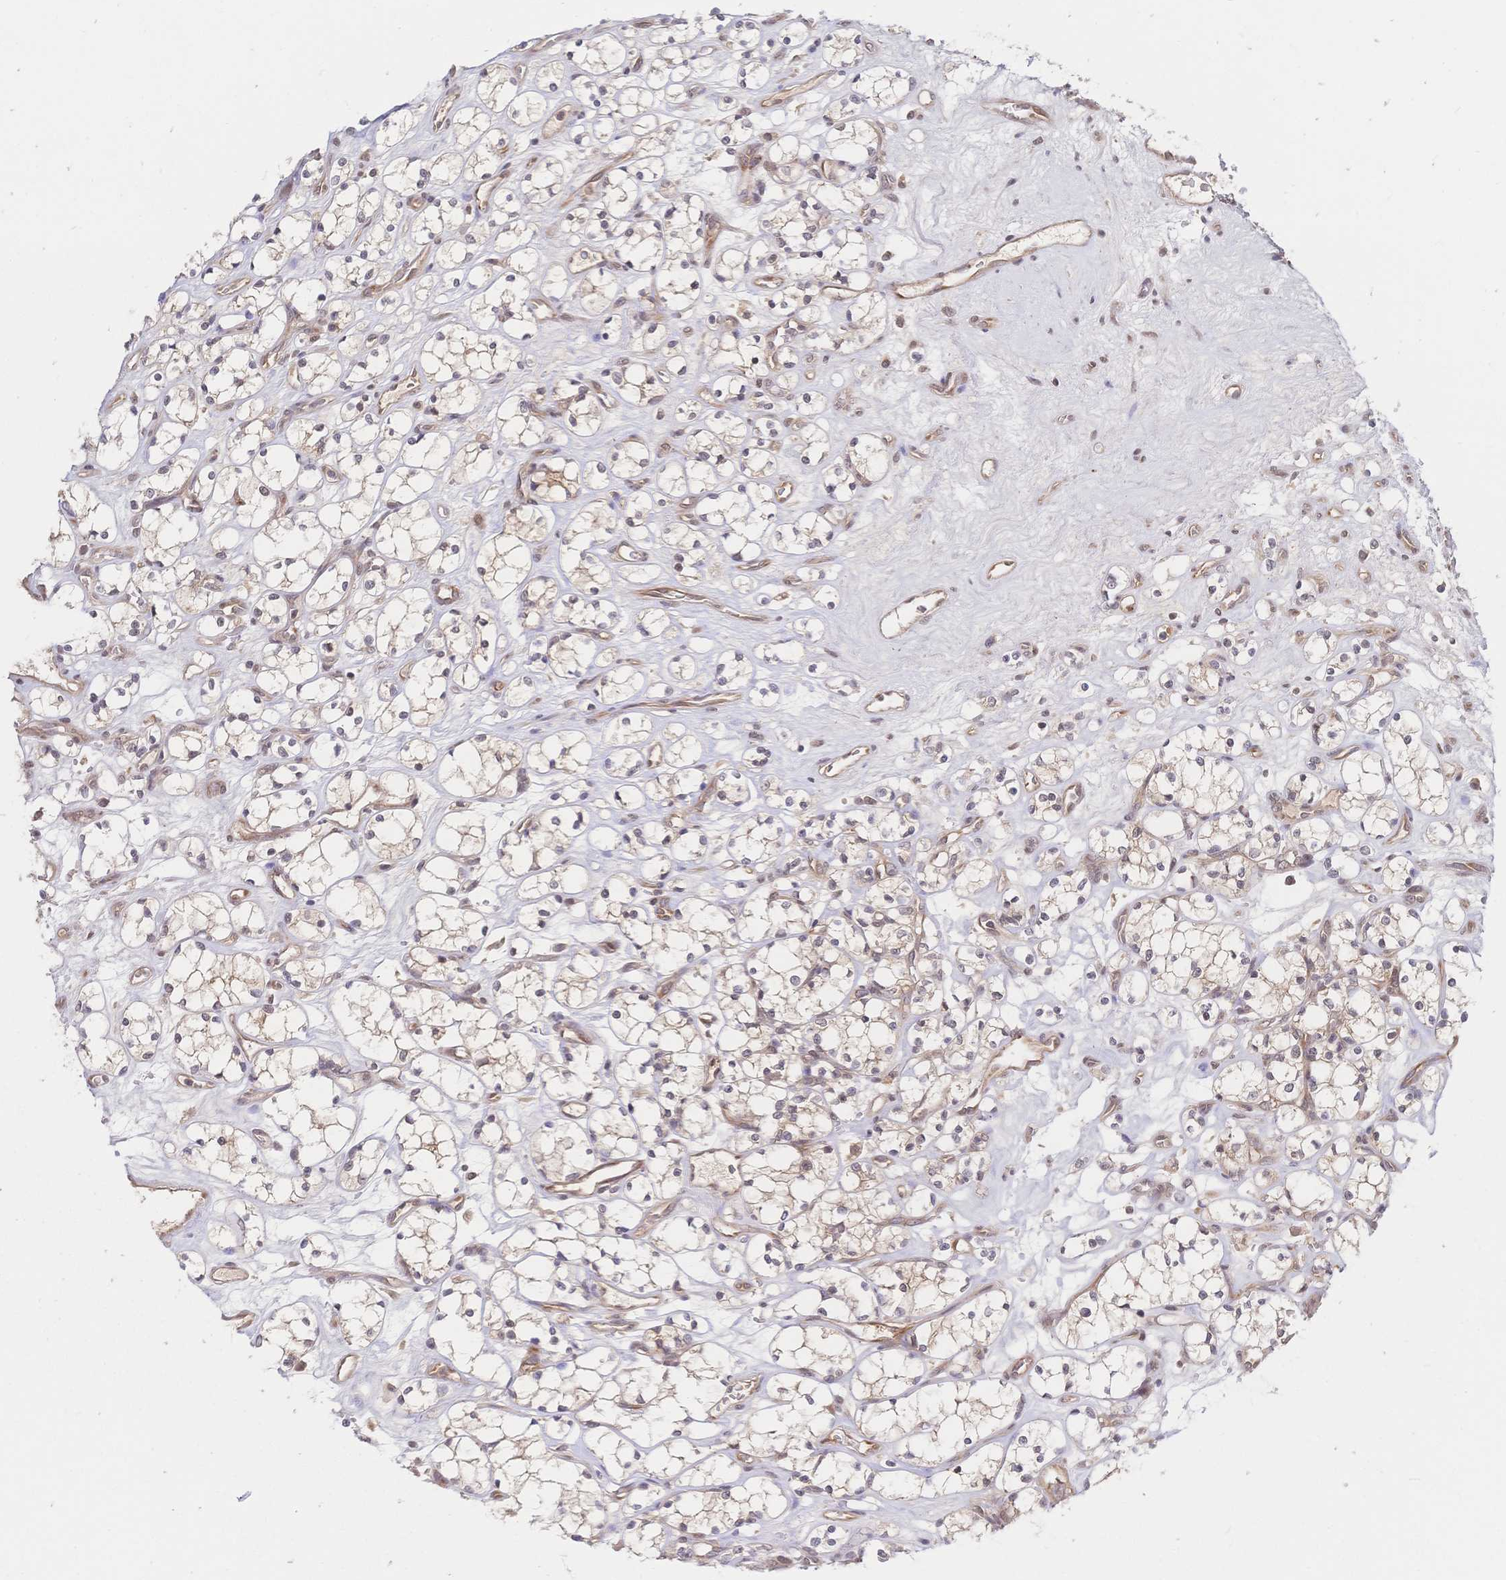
{"staining": {"intensity": "moderate", "quantity": "25%-75%", "location": "cytoplasmic/membranous"}, "tissue": "renal cancer", "cell_type": "Tumor cells", "image_type": "cancer", "snomed": [{"axis": "morphology", "description": "Adenocarcinoma, NOS"}, {"axis": "topography", "description": "Kidney"}], "caption": "Tumor cells demonstrate medium levels of moderate cytoplasmic/membranous staining in approximately 25%-75% of cells in human renal cancer (adenocarcinoma). Nuclei are stained in blue.", "gene": "LMO4", "patient": {"sex": "female", "age": 69}}